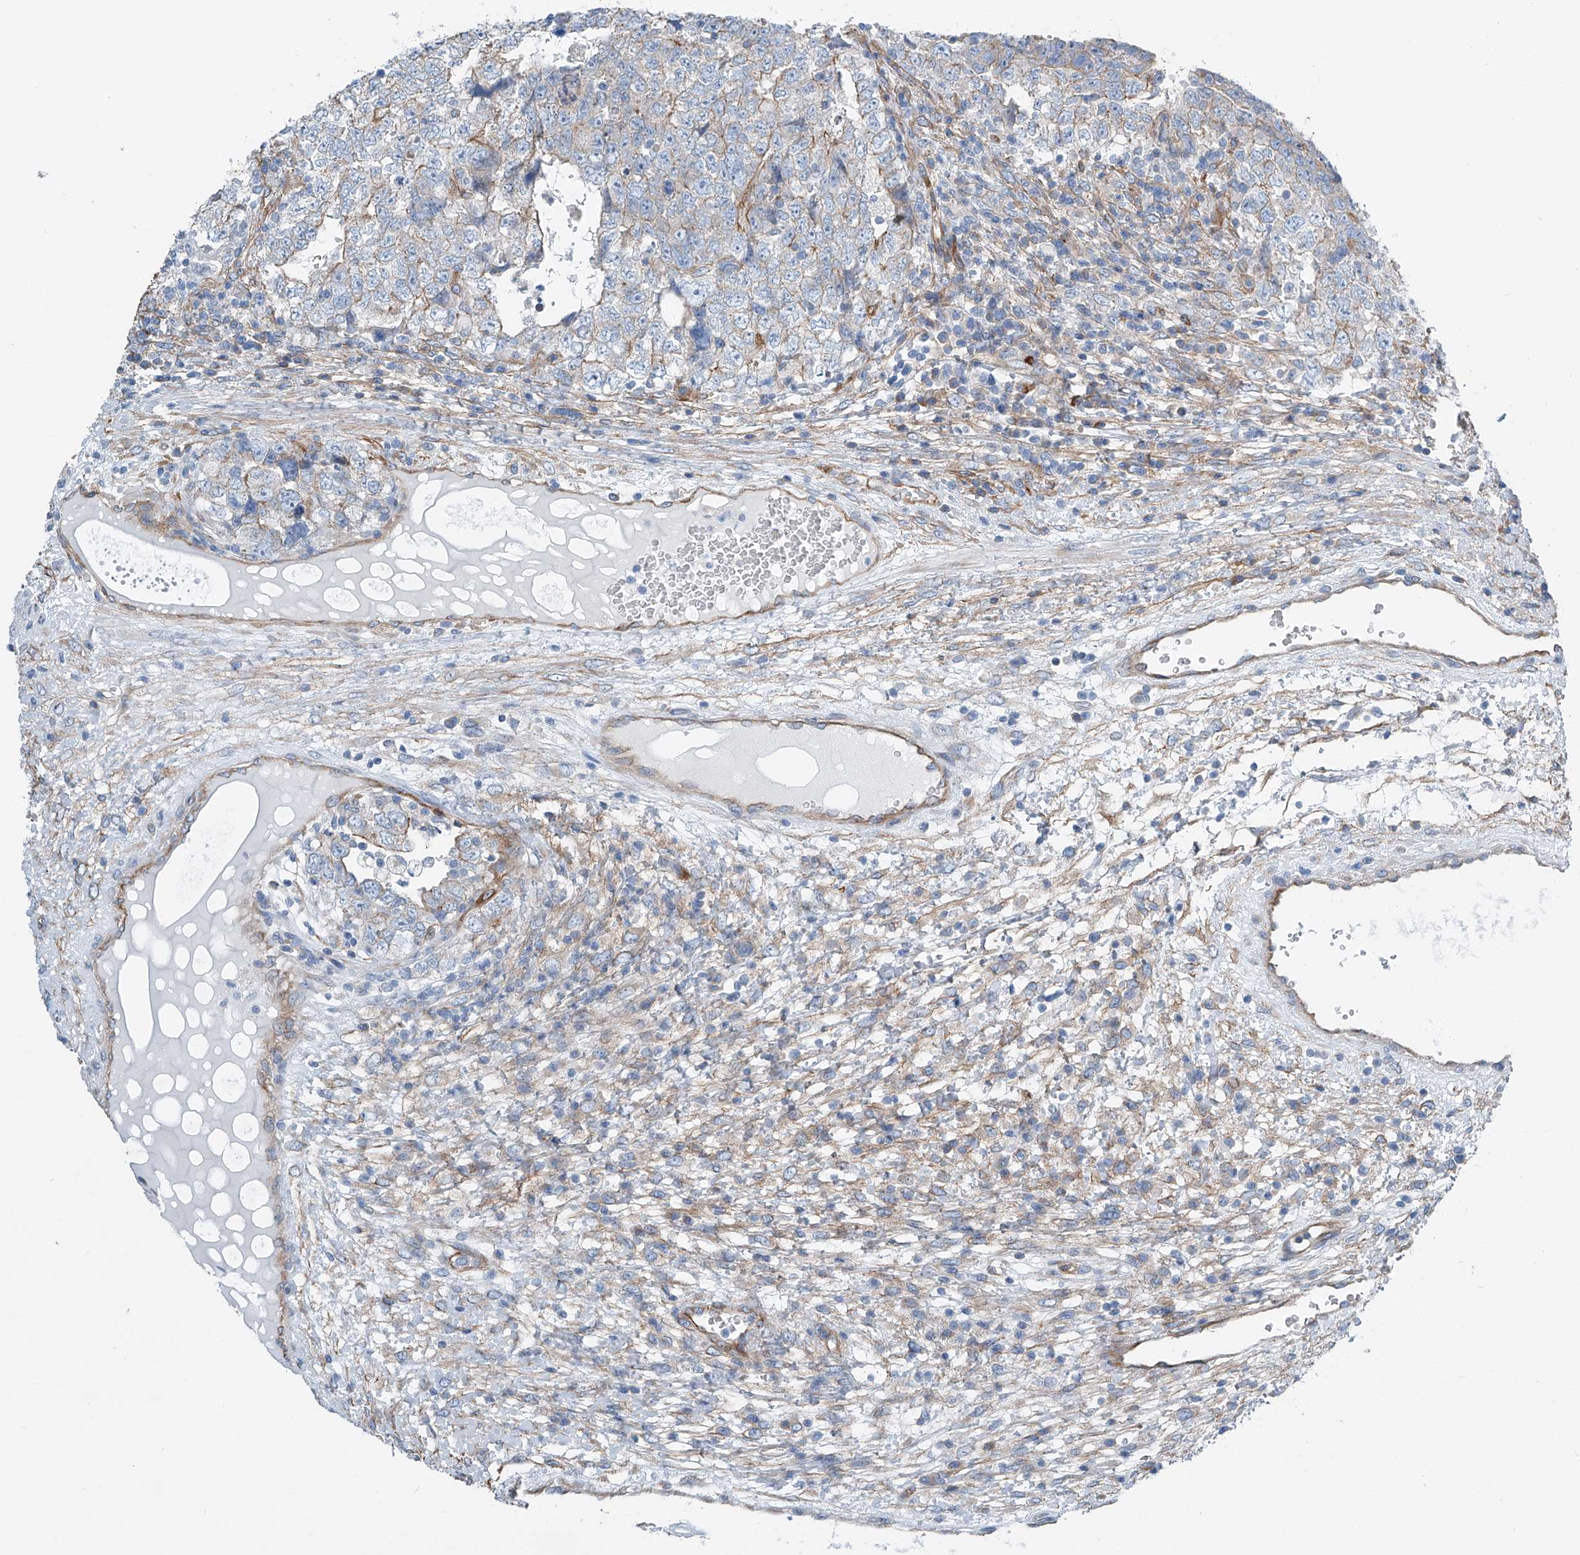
{"staining": {"intensity": "moderate", "quantity": "25%-75%", "location": "cytoplasmic/membranous"}, "tissue": "testis cancer", "cell_type": "Tumor cells", "image_type": "cancer", "snomed": [{"axis": "morphology", "description": "Carcinoma, Embryonal, NOS"}, {"axis": "topography", "description": "Testis"}], "caption": "This is a histology image of immunohistochemistry (IHC) staining of testis embryonal carcinoma, which shows moderate positivity in the cytoplasmic/membranous of tumor cells.", "gene": "THEMIS2", "patient": {"sex": "male", "age": 37}}